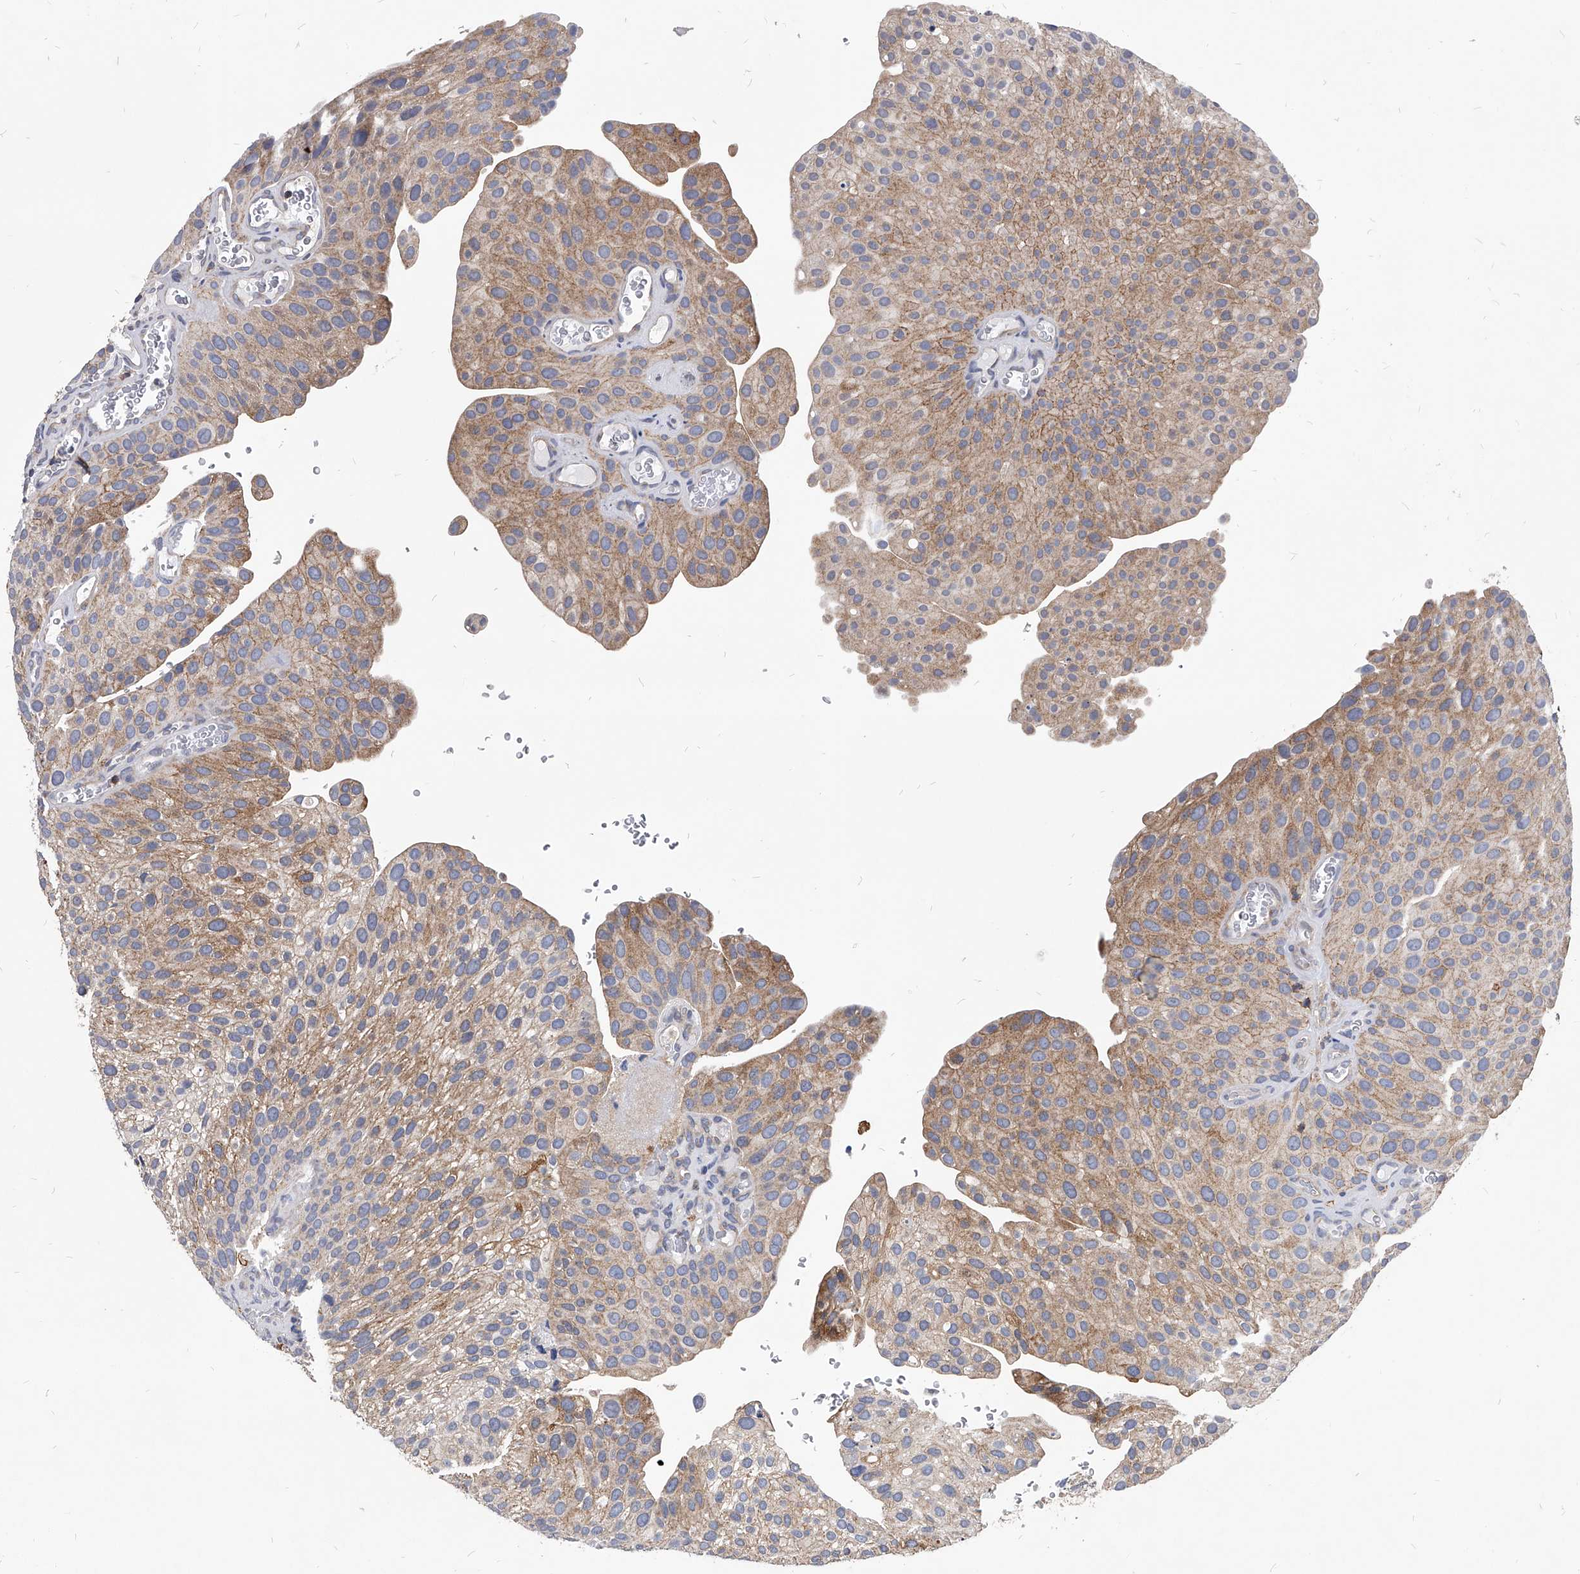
{"staining": {"intensity": "weak", "quantity": ">75%", "location": "cytoplasmic/membranous"}, "tissue": "urothelial cancer", "cell_type": "Tumor cells", "image_type": "cancer", "snomed": [{"axis": "morphology", "description": "Urothelial carcinoma, Low grade"}, {"axis": "topography", "description": "Smooth muscle"}, {"axis": "topography", "description": "Urinary bladder"}], "caption": "There is low levels of weak cytoplasmic/membranous staining in tumor cells of low-grade urothelial carcinoma, as demonstrated by immunohistochemical staining (brown color).", "gene": "ATG5", "patient": {"sex": "male", "age": 60}}